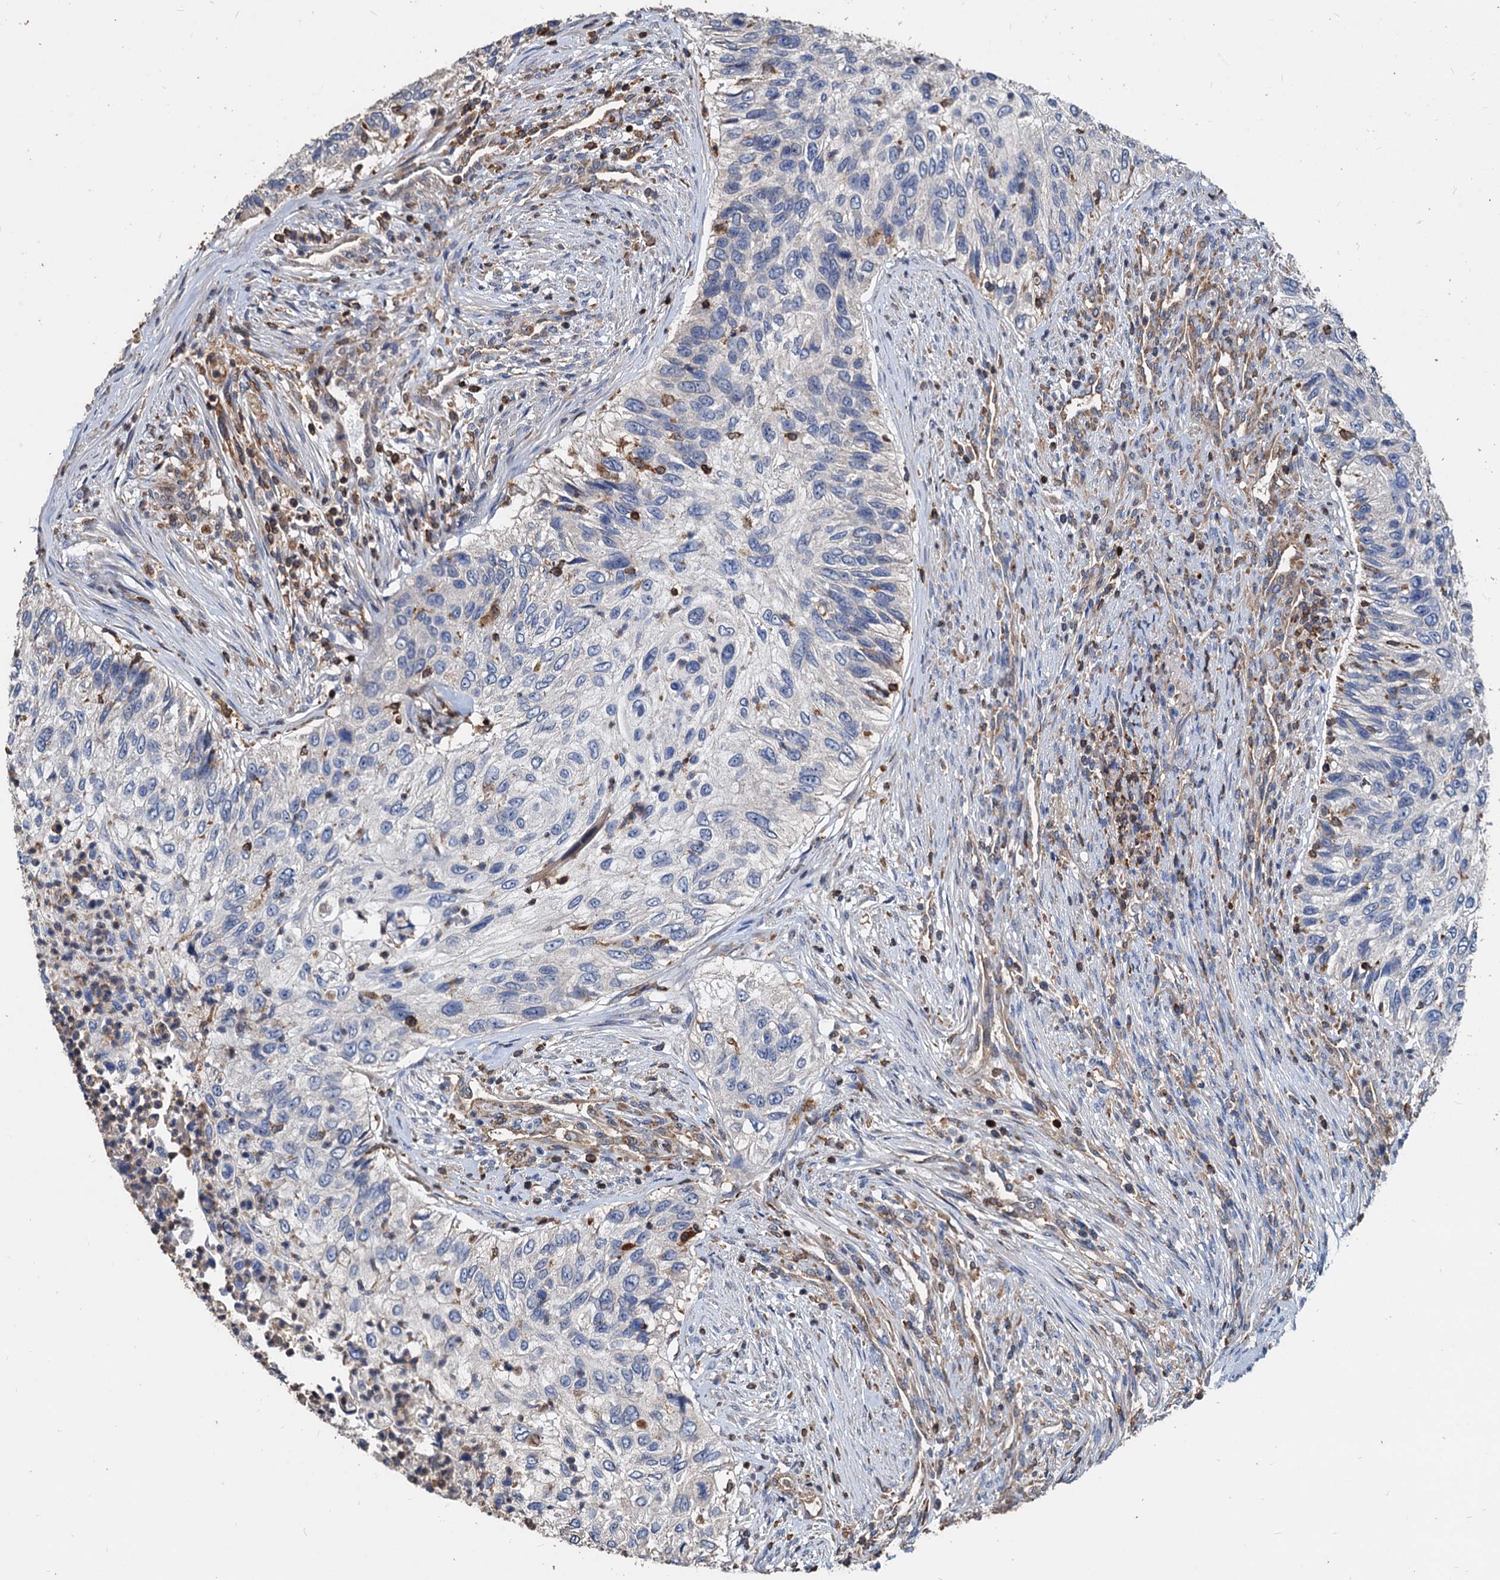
{"staining": {"intensity": "negative", "quantity": "none", "location": "none"}, "tissue": "urothelial cancer", "cell_type": "Tumor cells", "image_type": "cancer", "snomed": [{"axis": "morphology", "description": "Urothelial carcinoma, High grade"}, {"axis": "topography", "description": "Urinary bladder"}], "caption": "This is an immunohistochemistry (IHC) photomicrograph of urothelial cancer. There is no expression in tumor cells.", "gene": "LCP2", "patient": {"sex": "female", "age": 60}}